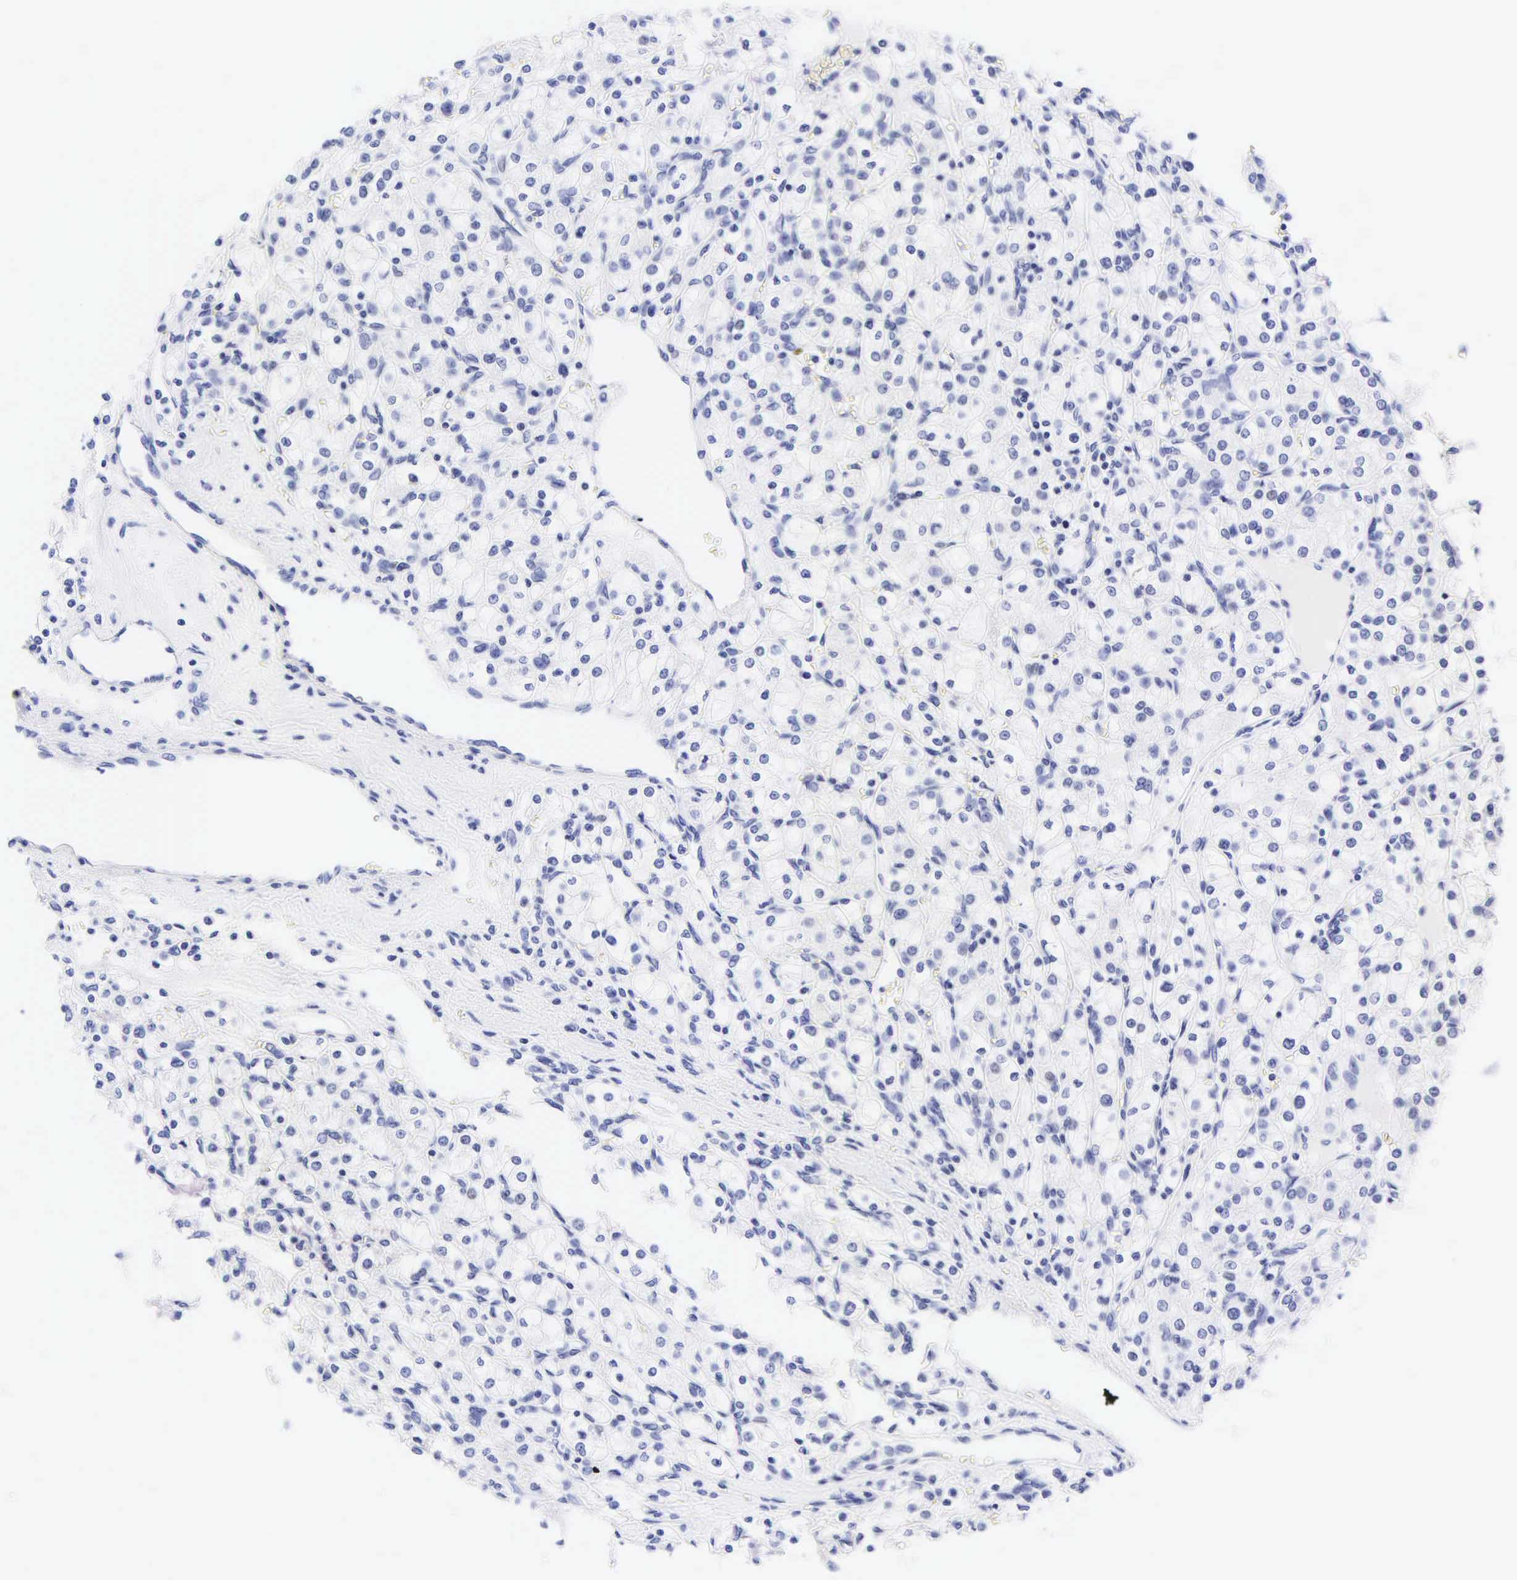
{"staining": {"intensity": "negative", "quantity": "none", "location": "none"}, "tissue": "renal cancer", "cell_type": "Tumor cells", "image_type": "cancer", "snomed": [{"axis": "morphology", "description": "Adenocarcinoma, NOS"}, {"axis": "topography", "description": "Kidney"}], "caption": "Immunohistochemistry of human renal cancer (adenocarcinoma) exhibits no expression in tumor cells.", "gene": "DES", "patient": {"sex": "female", "age": 62}}